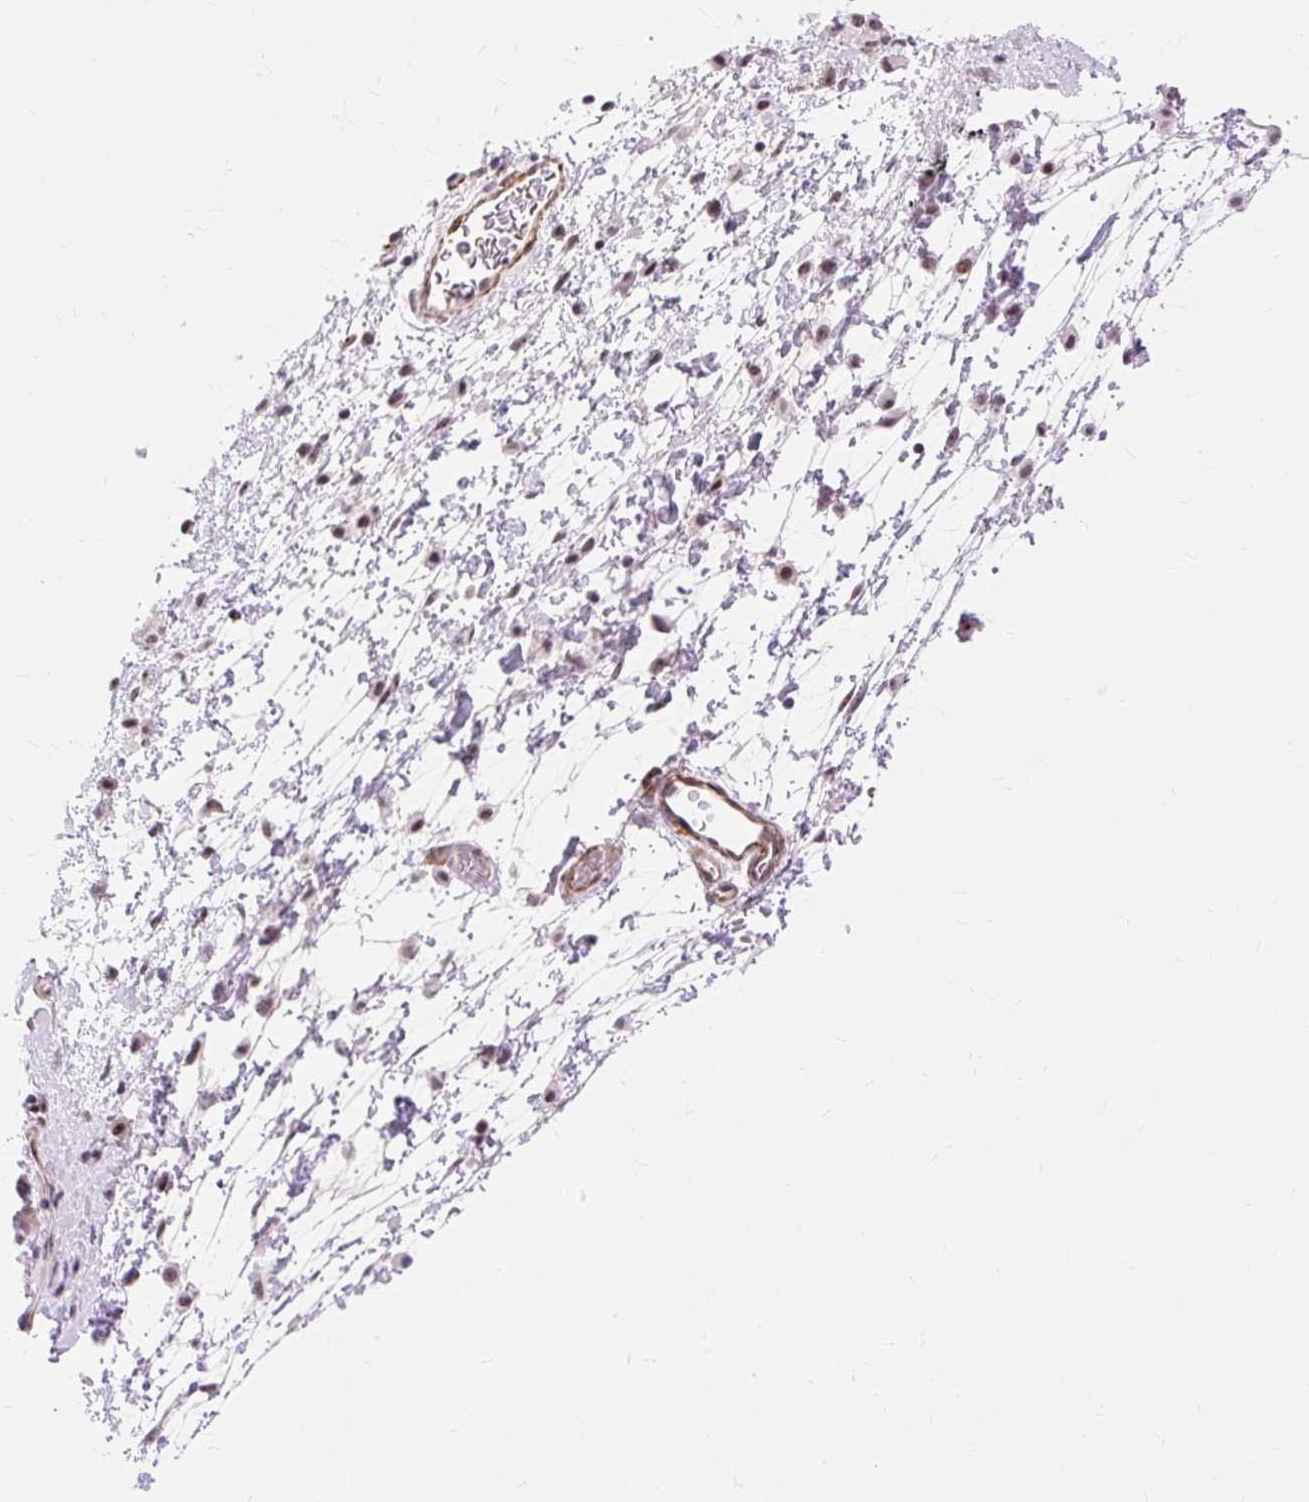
{"staining": {"intensity": "moderate", "quantity": ">75%", "location": "nuclear"}, "tissue": "nasopharynx", "cell_type": "Respiratory epithelial cells", "image_type": "normal", "snomed": [{"axis": "morphology", "description": "Normal tissue, NOS"}, {"axis": "topography", "description": "Lymph node"}, {"axis": "topography", "description": "Cartilage tissue"}, {"axis": "topography", "description": "Nasopharynx"}], "caption": "DAB (3,3'-diaminobenzidine) immunohistochemical staining of normal human nasopharynx exhibits moderate nuclear protein positivity in approximately >75% of respiratory epithelial cells.", "gene": "OBP2A", "patient": {"sex": "male", "age": 63}}